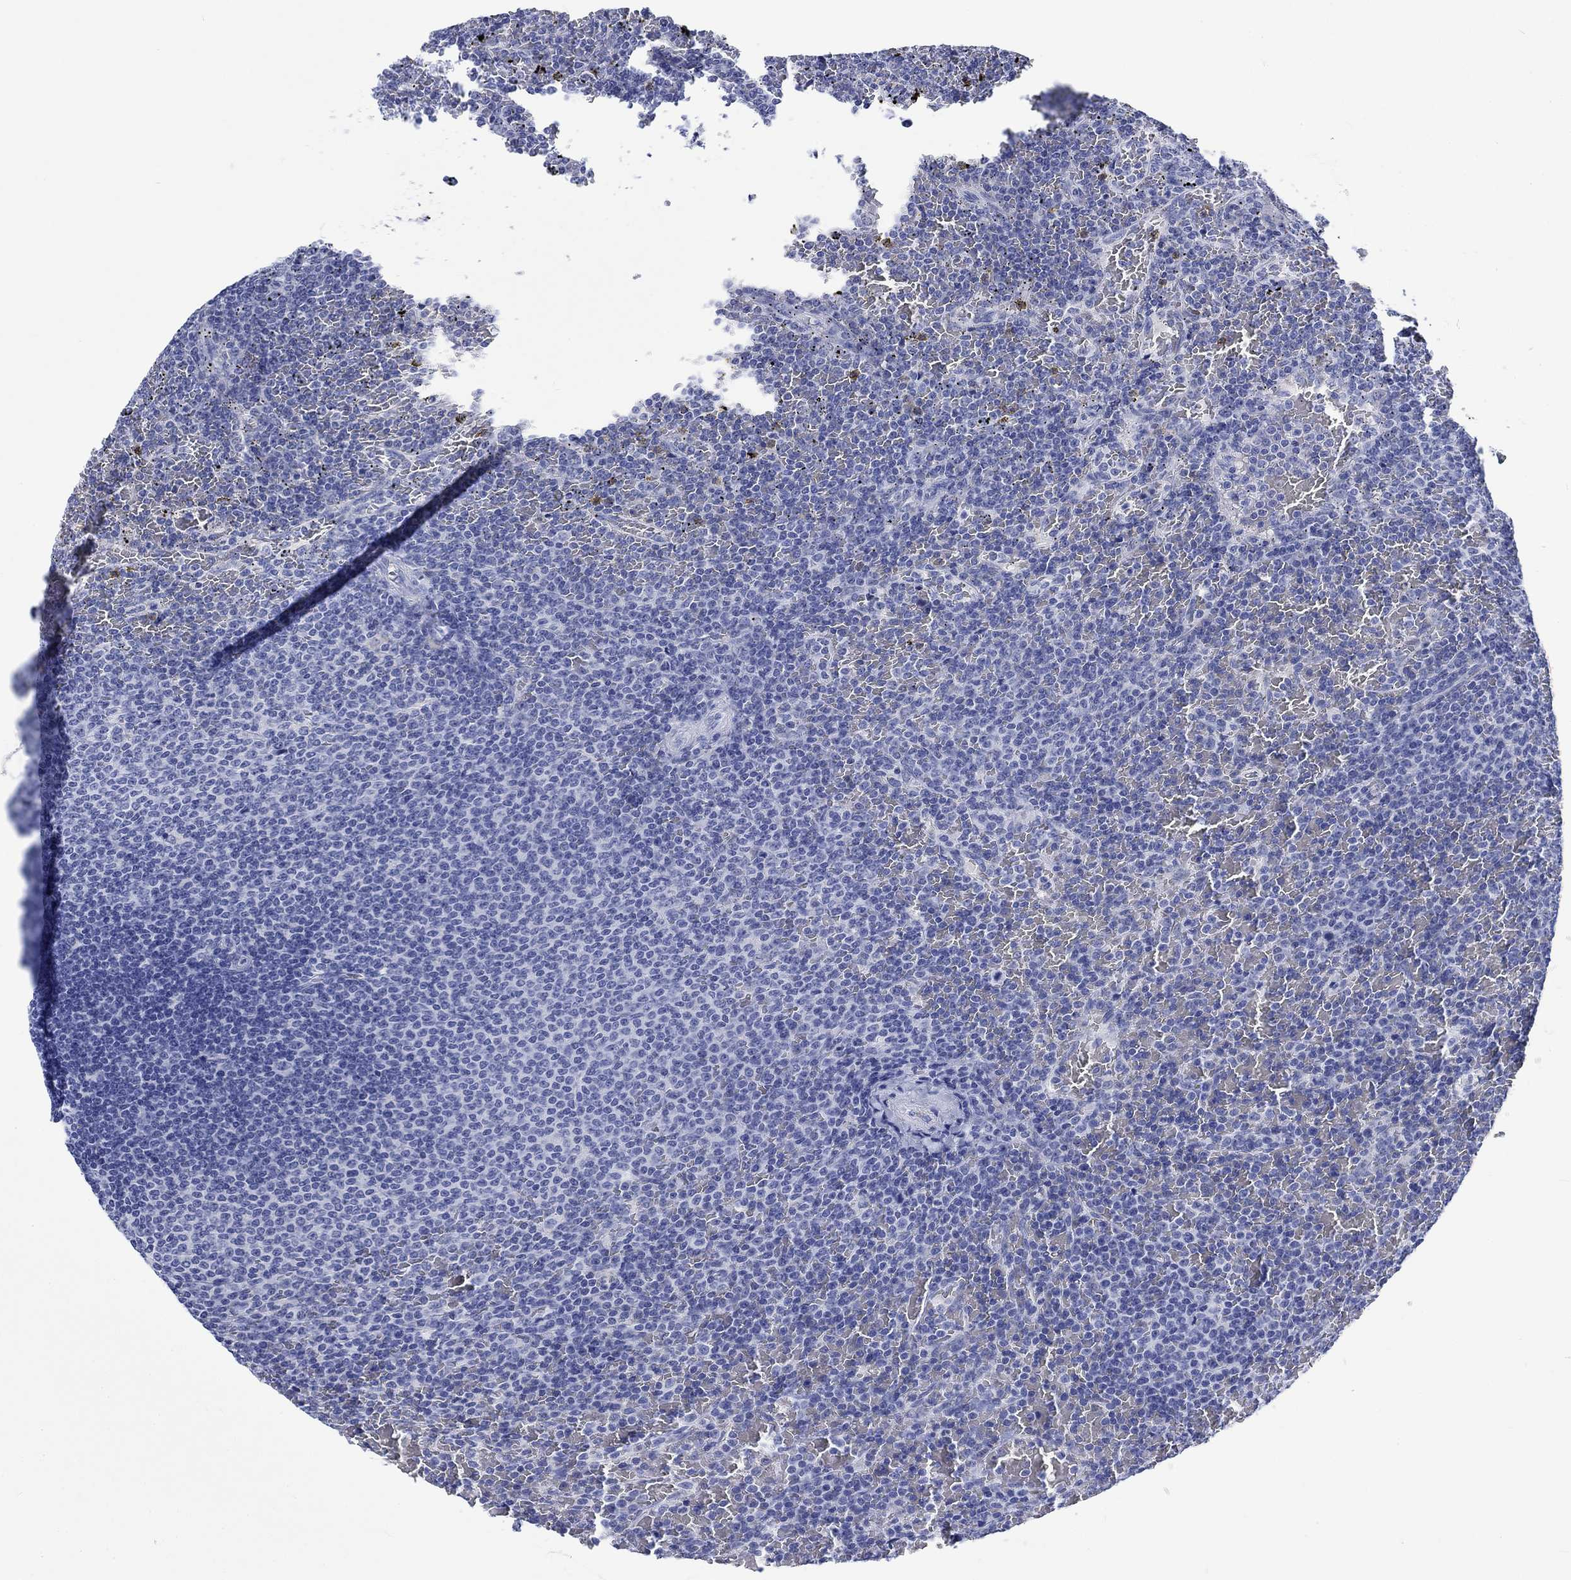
{"staining": {"intensity": "negative", "quantity": "none", "location": "none"}, "tissue": "lymphoma", "cell_type": "Tumor cells", "image_type": "cancer", "snomed": [{"axis": "morphology", "description": "Malignant lymphoma, non-Hodgkin's type, Low grade"}, {"axis": "topography", "description": "Spleen"}], "caption": "Photomicrograph shows no significant protein positivity in tumor cells of malignant lymphoma, non-Hodgkin's type (low-grade).", "gene": "KRT76", "patient": {"sex": "female", "age": 77}}